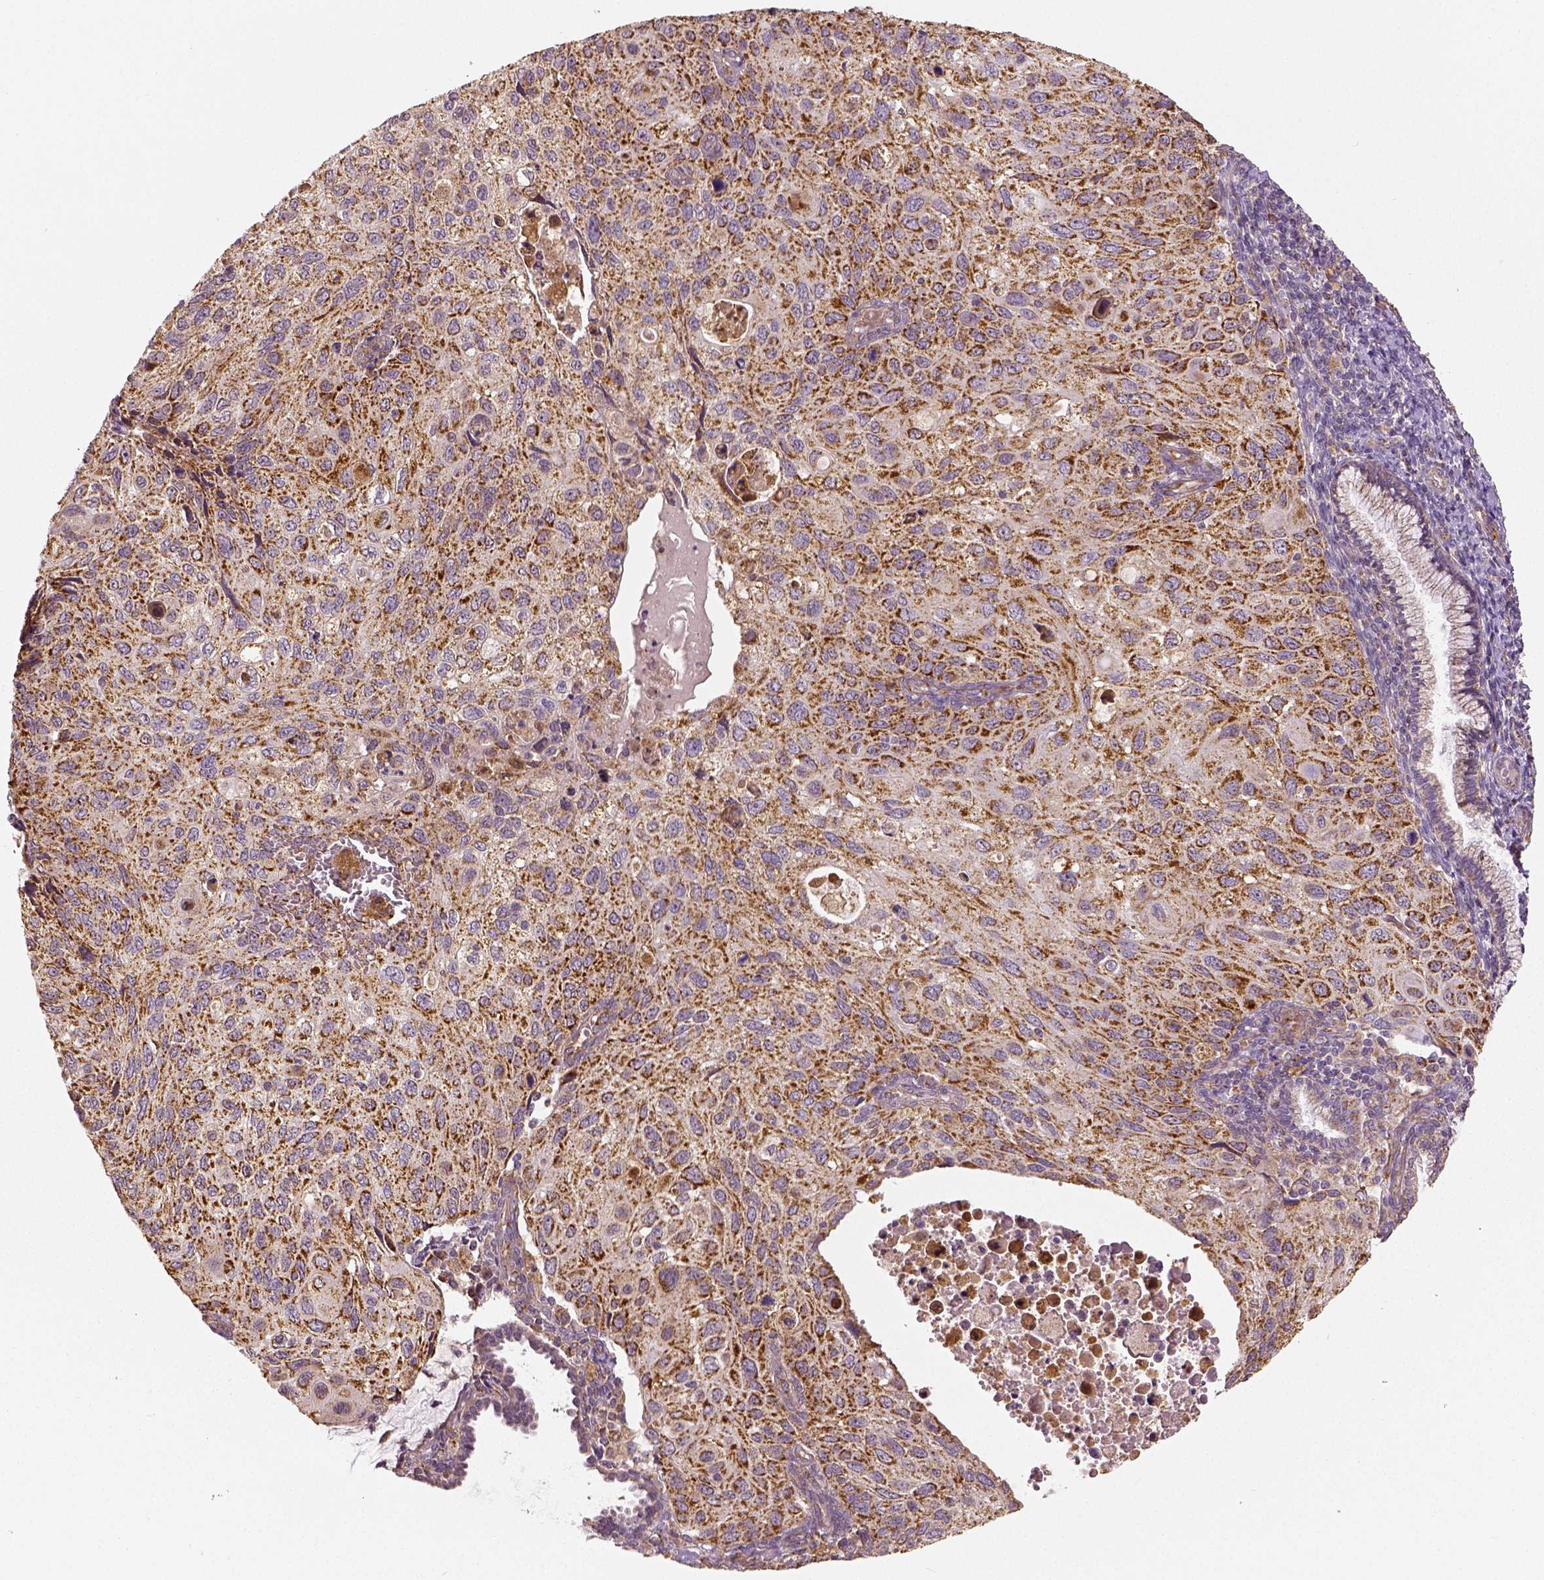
{"staining": {"intensity": "moderate", "quantity": ">75%", "location": "cytoplasmic/membranous"}, "tissue": "cervical cancer", "cell_type": "Tumor cells", "image_type": "cancer", "snomed": [{"axis": "morphology", "description": "Squamous cell carcinoma, NOS"}, {"axis": "topography", "description": "Cervix"}], "caption": "IHC histopathology image of neoplastic tissue: human cervical cancer (squamous cell carcinoma) stained using immunohistochemistry shows medium levels of moderate protein expression localized specifically in the cytoplasmic/membranous of tumor cells, appearing as a cytoplasmic/membranous brown color.", "gene": "PGAM5", "patient": {"sex": "female", "age": 70}}